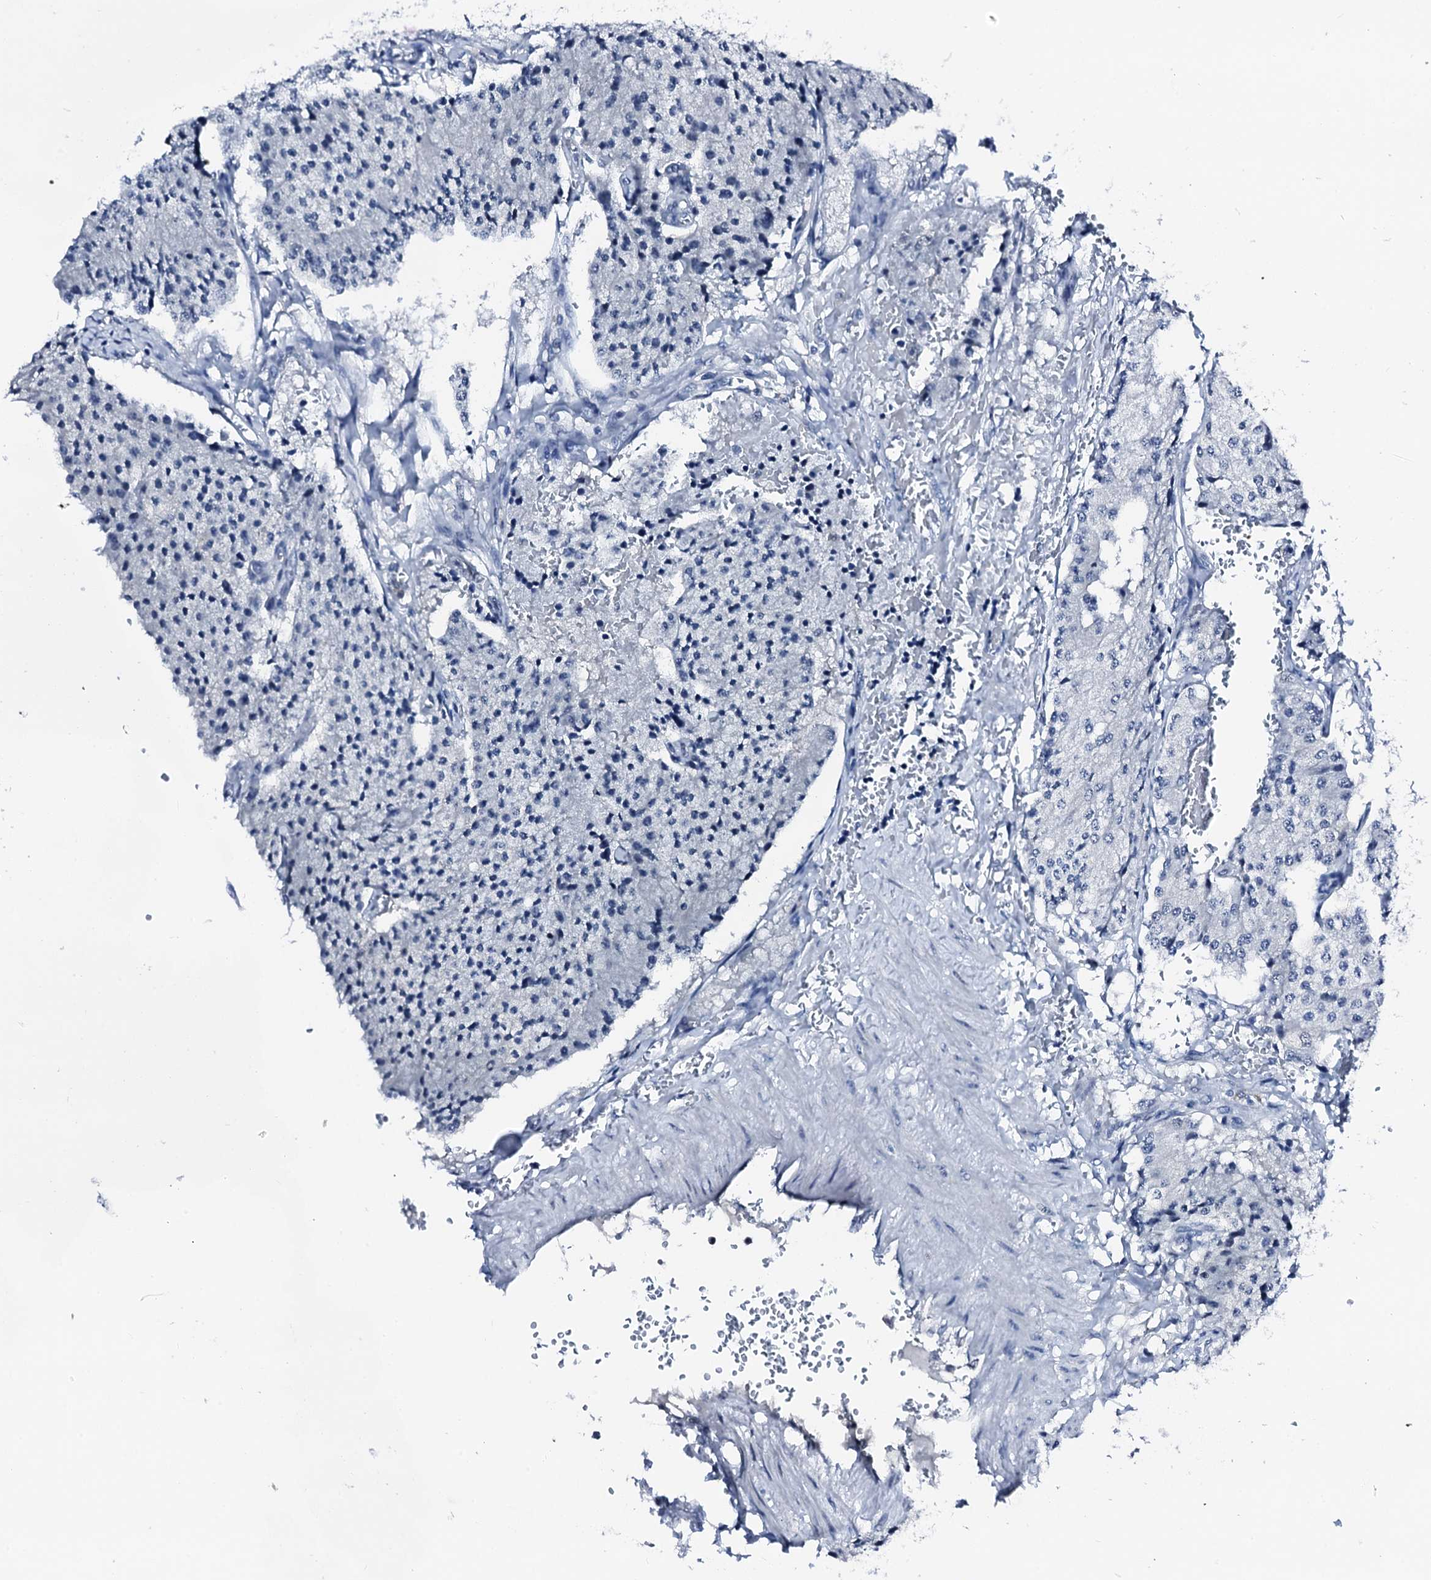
{"staining": {"intensity": "negative", "quantity": "none", "location": "none"}, "tissue": "carcinoid", "cell_type": "Tumor cells", "image_type": "cancer", "snomed": [{"axis": "morphology", "description": "Carcinoid, malignant, NOS"}, {"axis": "topography", "description": "Colon"}], "caption": "The image displays no significant expression in tumor cells of carcinoid.", "gene": "TRAFD1", "patient": {"sex": "female", "age": 52}}